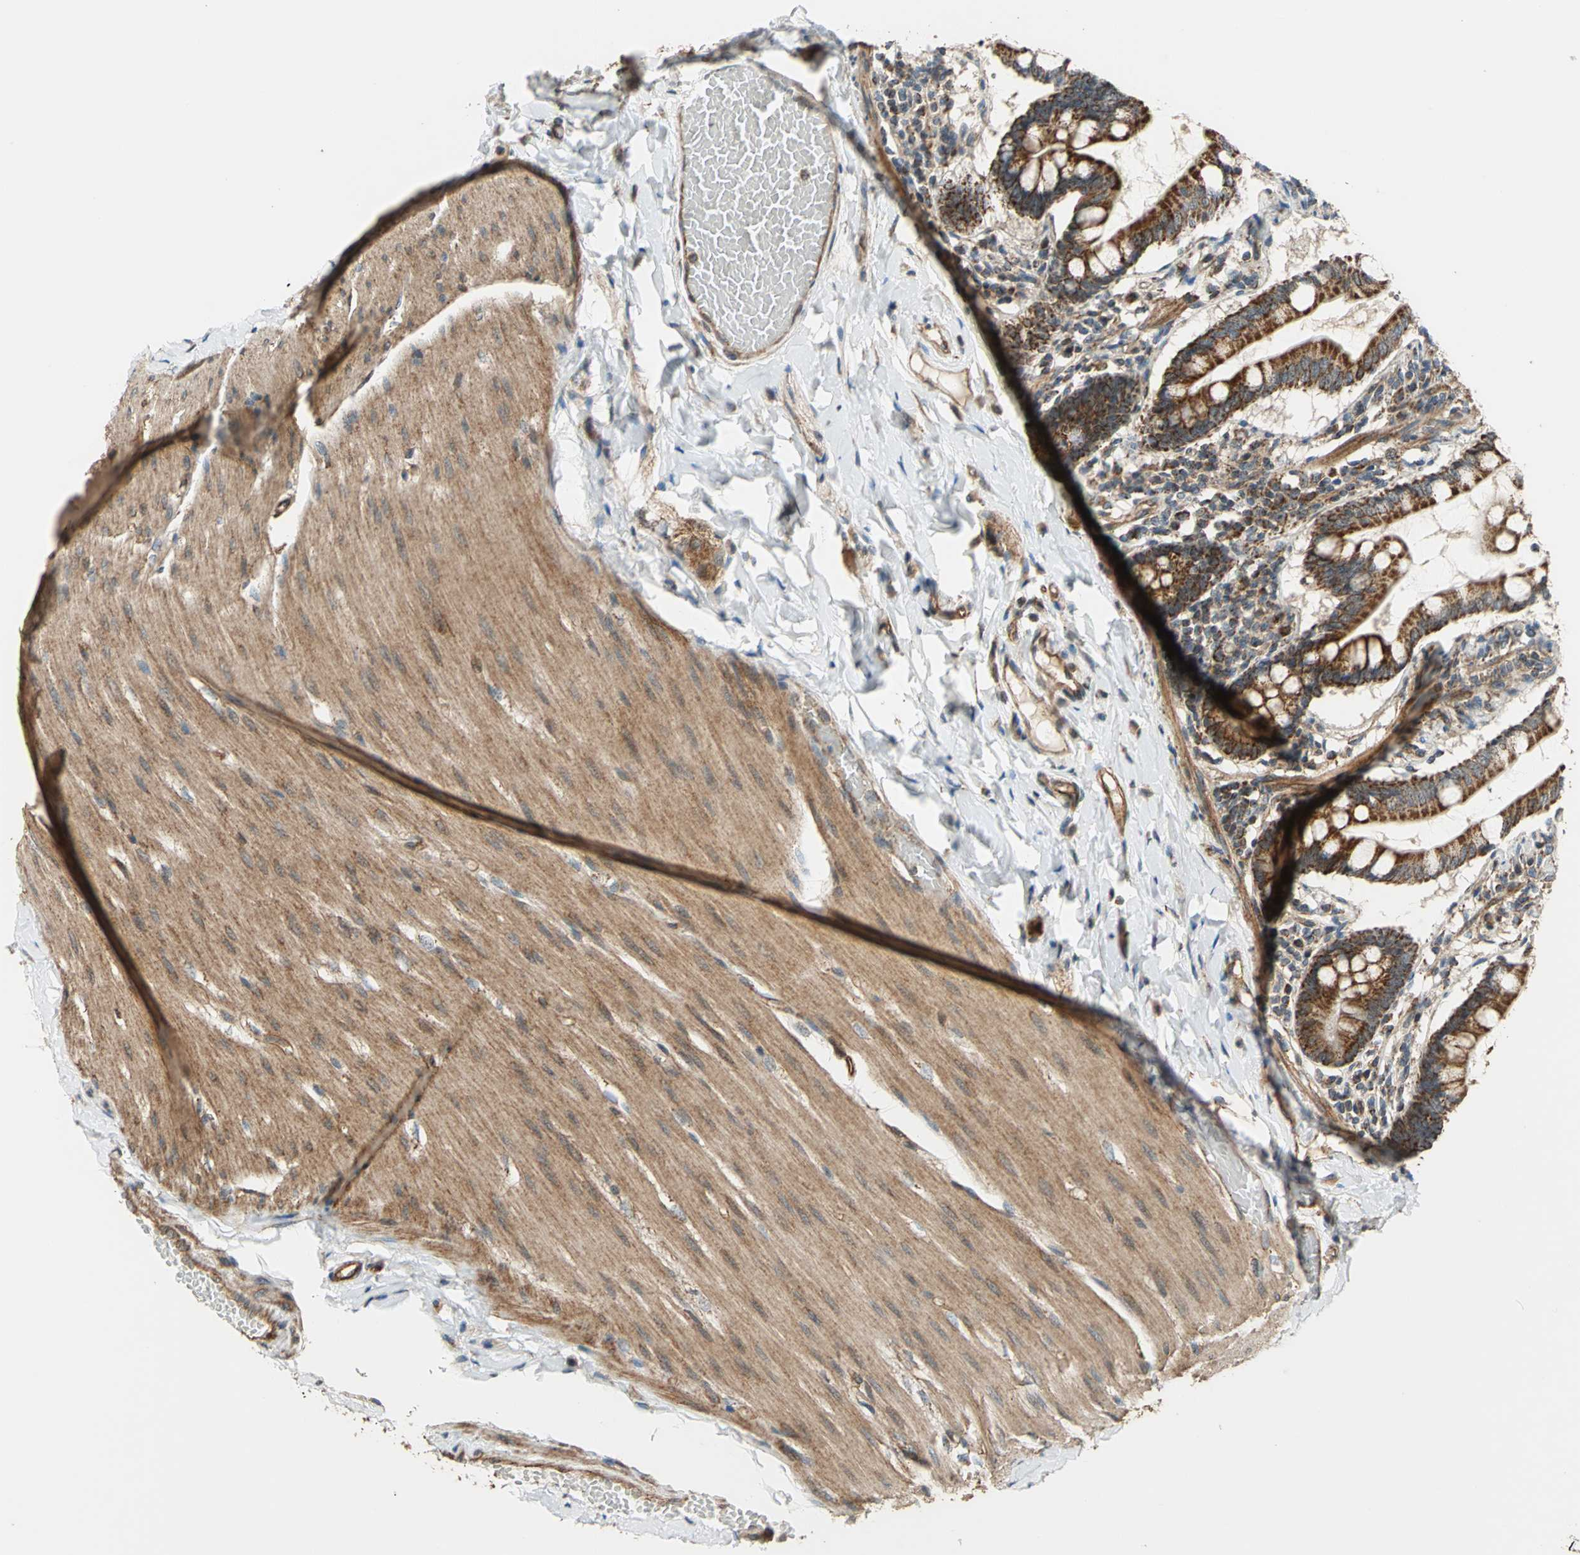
{"staining": {"intensity": "strong", "quantity": ">75%", "location": "cytoplasmic/membranous"}, "tissue": "small intestine", "cell_type": "Glandular cells", "image_type": "normal", "snomed": [{"axis": "morphology", "description": "Normal tissue, NOS"}, {"axis": "topography", "description": "Small intestine"}], "caption": "Immunohistochemical staining of unremarkable human small intestine demonstrates high levels of strong cytoplasmic/membranous staining in approximately >75% of glandular cells.", "gene": "MRPS22", "patient": {"sex": "male", "age": 41}}